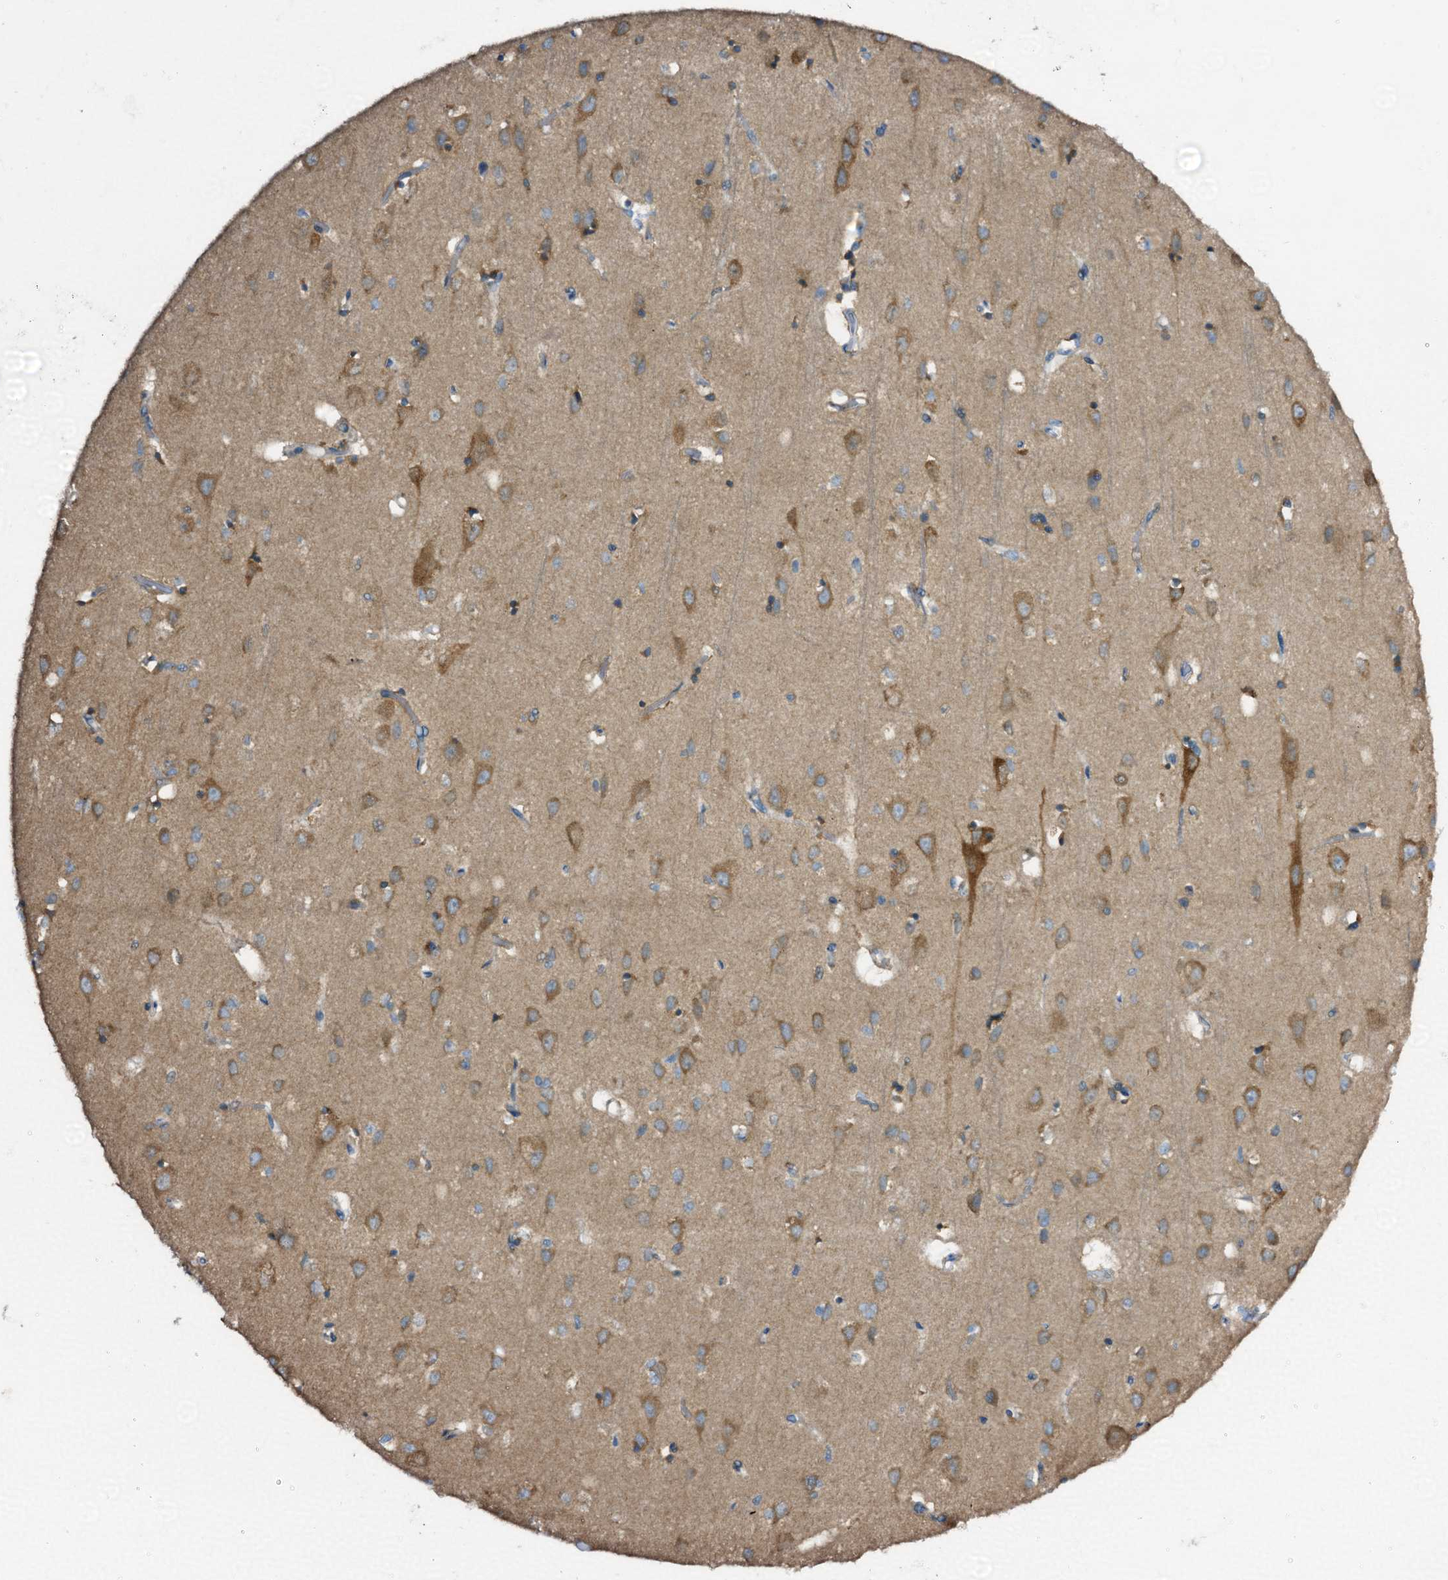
{"staining": {"intensity": "weak", "quantity": ">75%", "location": "cytoplasmic/membranous"}, "tissue": "cerebral cortex", "cell_type": "Endothelial cells", "image_type": "normal", "snomed": [{"axis": "morphology", "description": "Normal tissue, NOS"}, {"axis": "topography", "description": "Cerebral cortex"}], "caption": "Benign cerebral cortex shows weak cytoplasmic/membranous staining in about >75% of endothelial cells (DAB (3,3'-diaminobenzidine) IHC with brightfield microscopy, high magnification)..", "gene": "STARD13", "patient": {"sex": "female", "age": 64}}